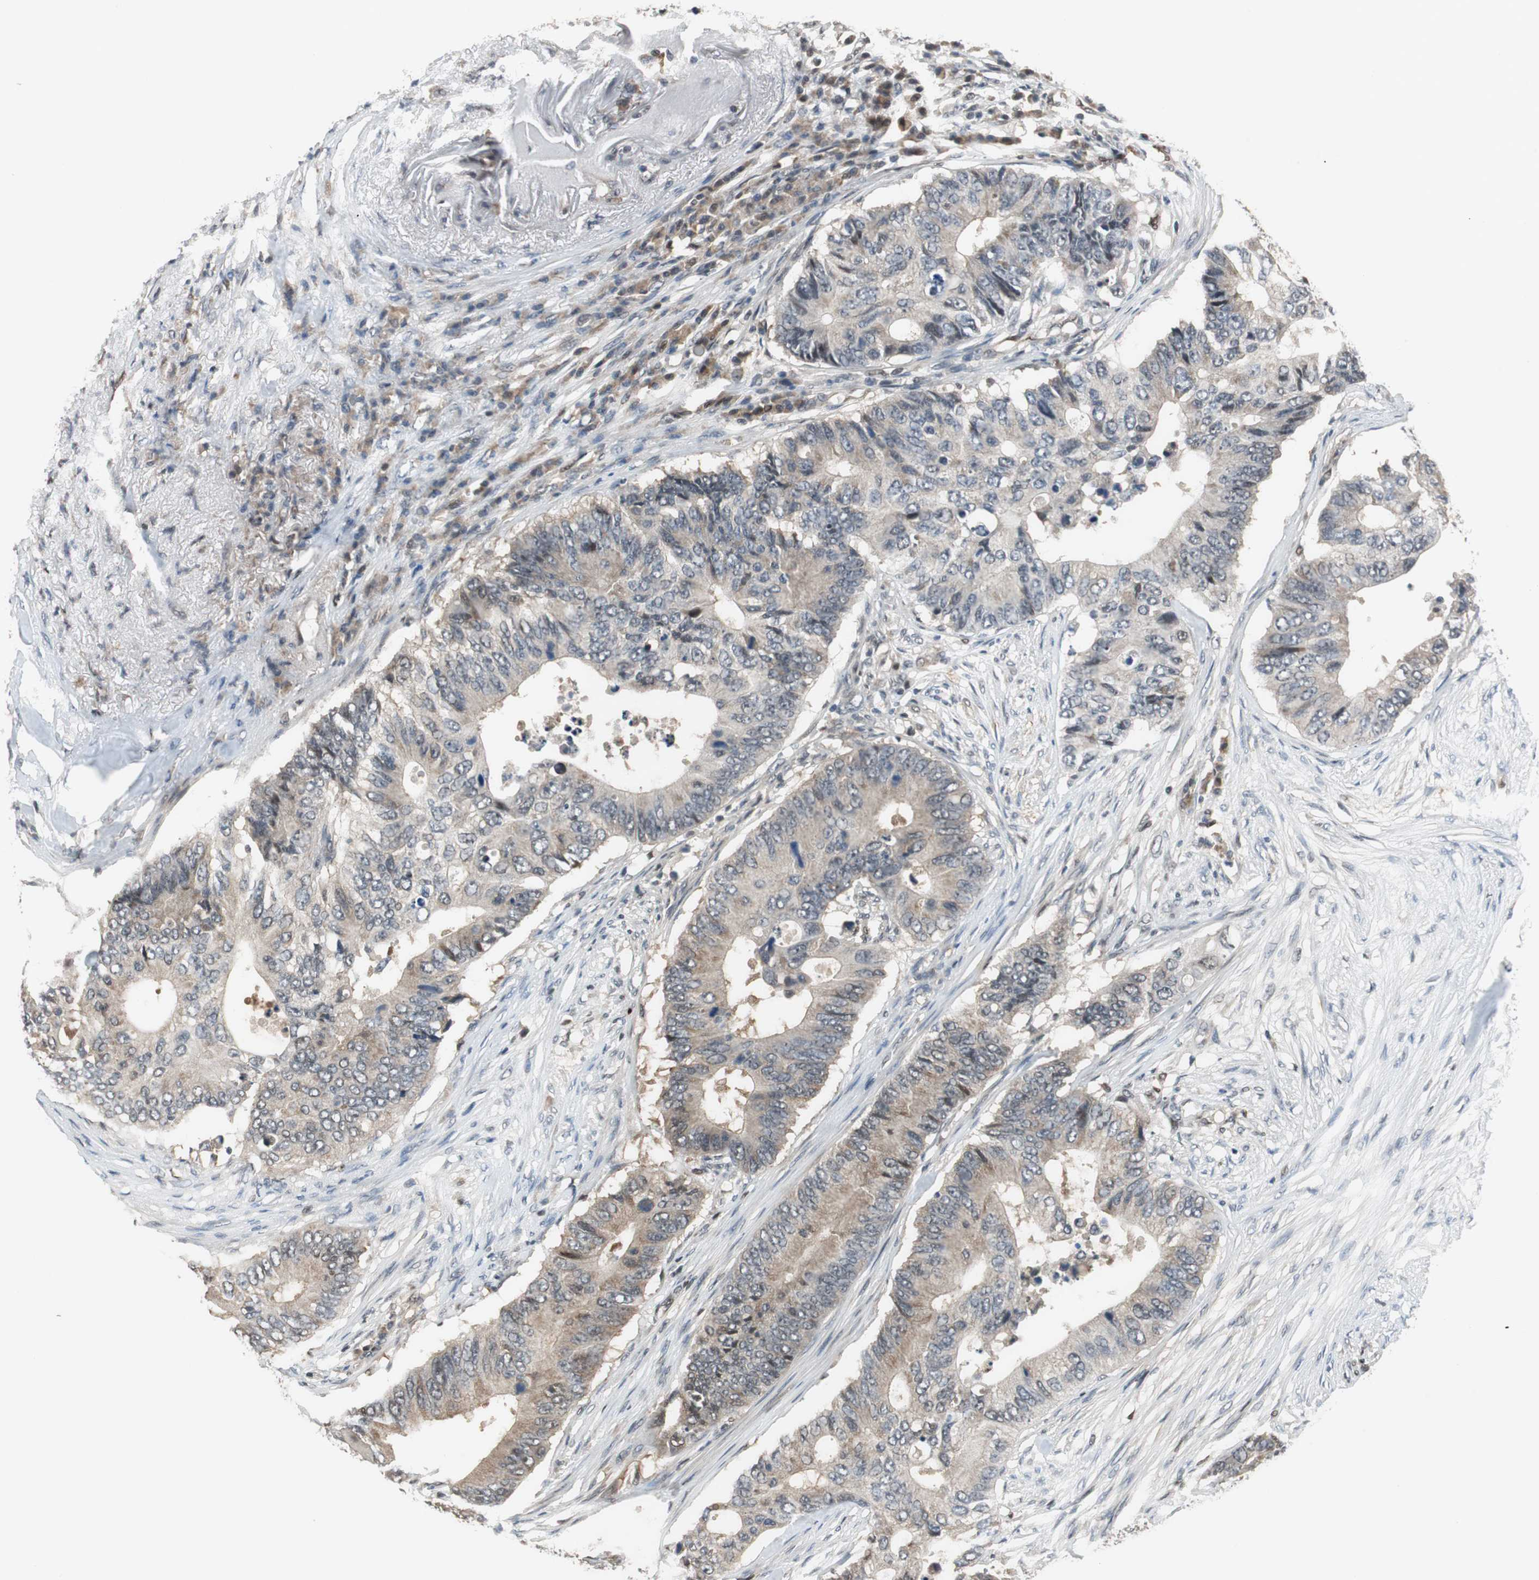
{"staining": {"intensity": "weak", "quantity": "25%-75%", "location": "cytoplasmic/membranous"}, "tissue": "colorectal cancer", "cell_type": "Tumor cells", "image_type": "cancer", "snomed": [{"axis": "morphology", "description": "Adenocarcinoma, NOS"}, {"axis": "topography", "description": "Colon"}], "caption": "Adenocarcinoma (colorectal) tissue reveals weak cytoplasmic/membranous staining in approximately 25%-75% of tumor cells, visualized by immunohistochemistry.", "gene": "MAFB", "patient": {"sex": "male", "age": 71}}